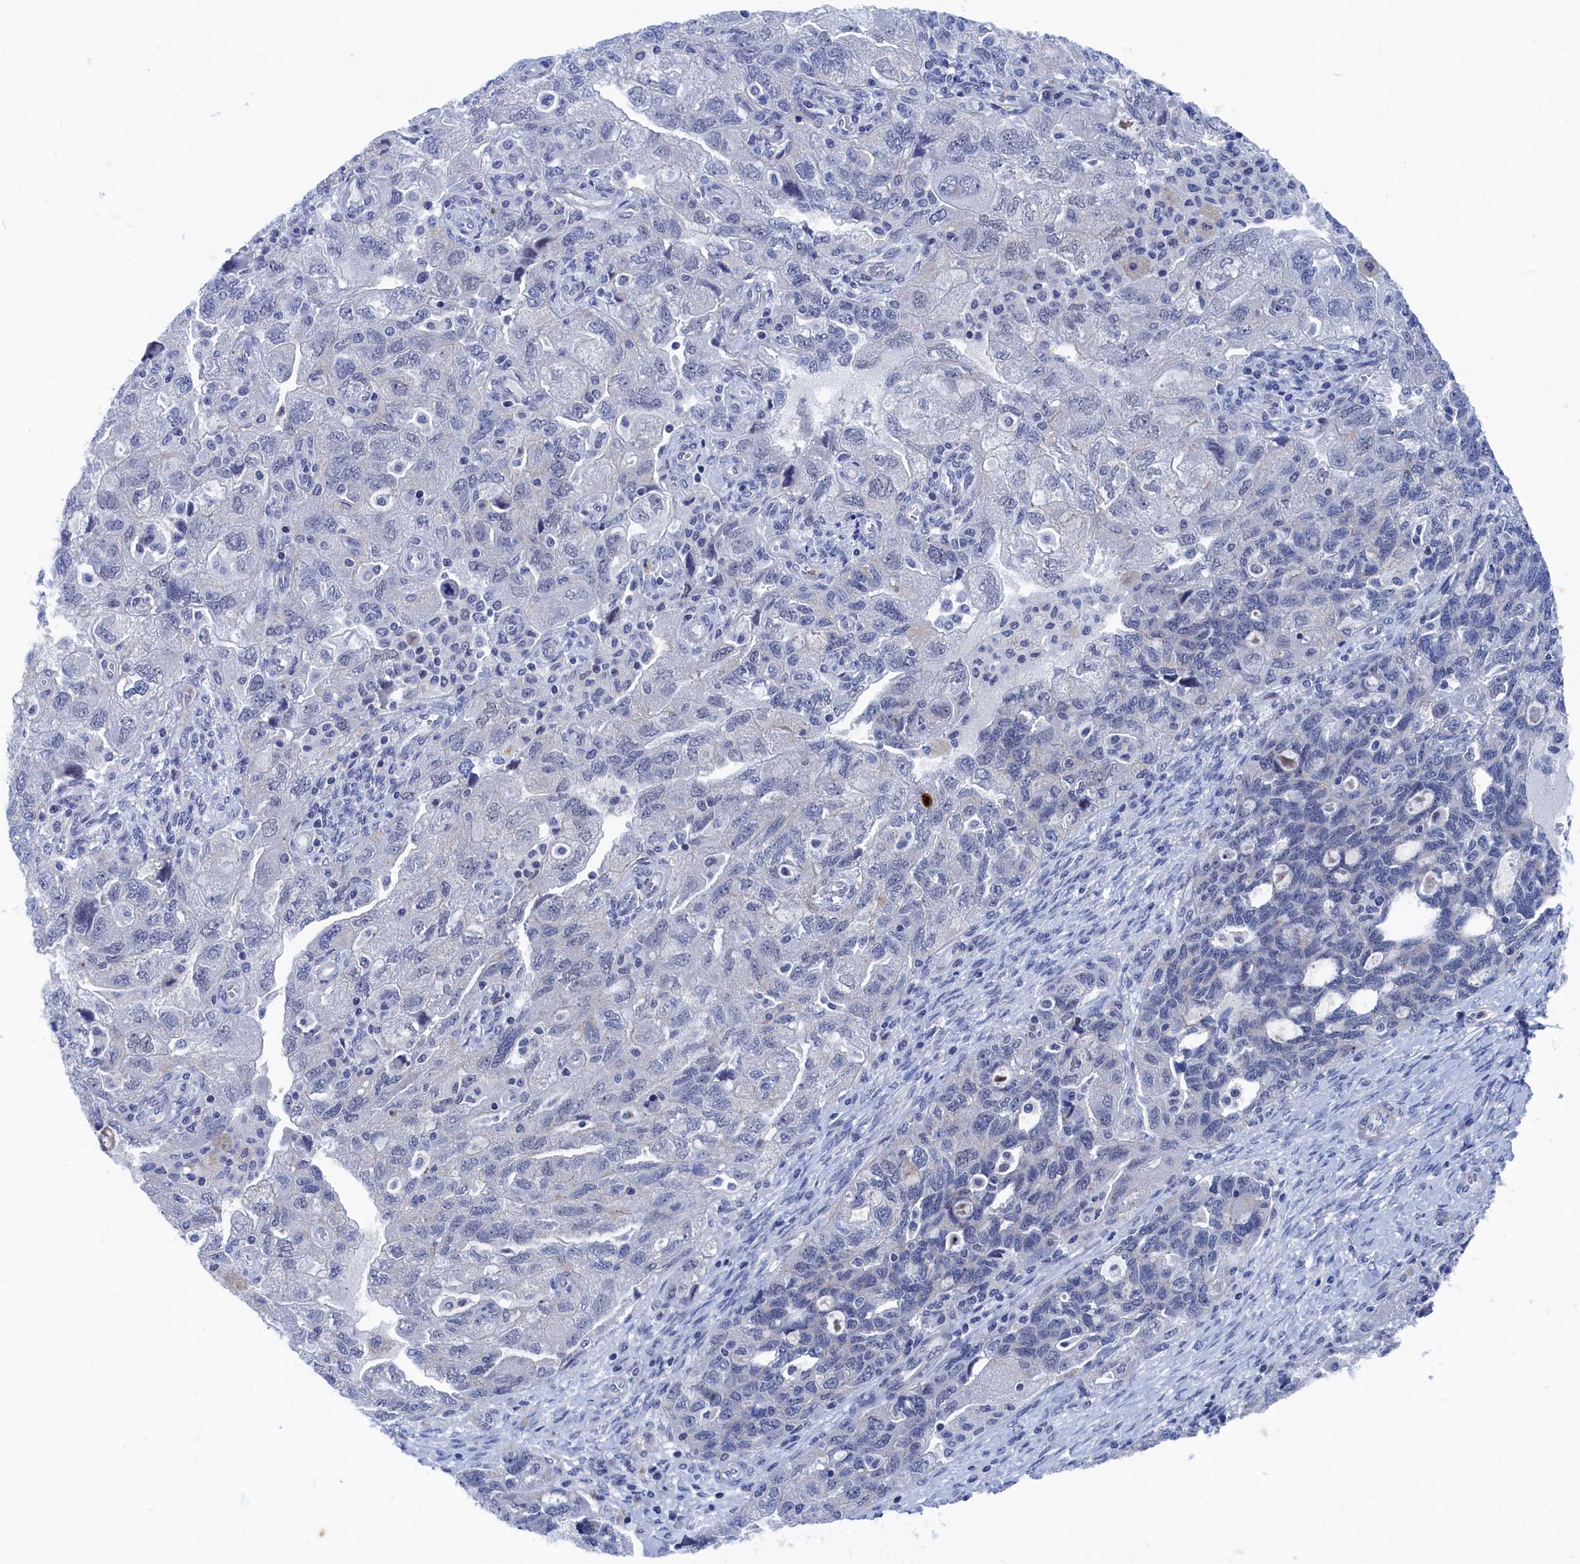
{"staining": {"intensity": "negative", "quantity": "none", "location": "none"}, "tissue": "ovarian cancer", "cell_type": "Tumor cells", "image_type": "cancer", "snomed": [{"axis": "morphology", "description": "Carcinoma, endometroid"}, {"axis": "topography", "description": "Ovary"}], "caption": "This is a photomicrograph of IHC staining of endometroid carcinoma (ovarian), which shows no staining in tumor cells.", "gene": "MARCHF3", "patient": {"sex": "female", "age": 51}}